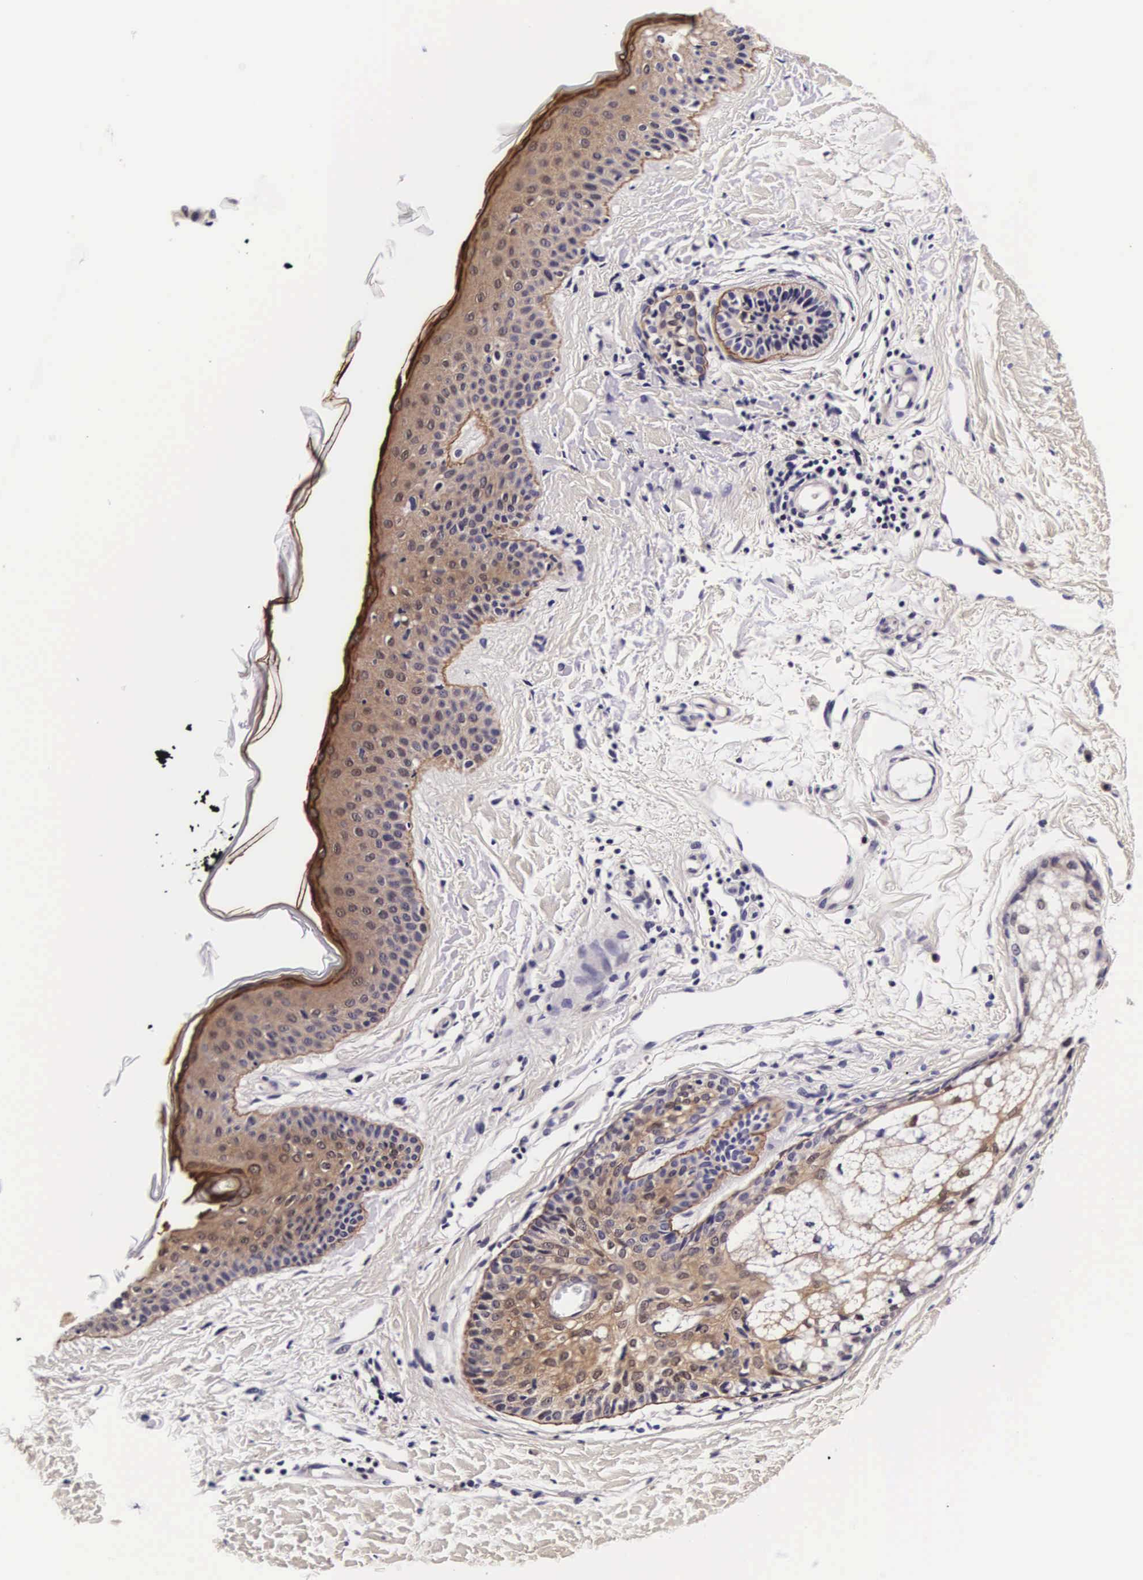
{"staining": {"intensity": "weak", "quantity": ">75%", "location": "cytoplasmic/membranous"}, "tissue": "skin", "cell_type": "Fibroblasts", "image_type": "normal", "snomed": [{"axis": "morphology", "description": "Normal tissue, NOS"}, {"axis": "topography", "description": "Skin"}], "caption": "Immunohistochemical staining of normal skin shows low levels of weak cytoplasmic/membranous expression in about >75% of fibroblasts. The protein is shown in brown color, while the nuclei are stained blue.", "gene": "PHETA2", "patient": {"sex": "male", "age": 86}}